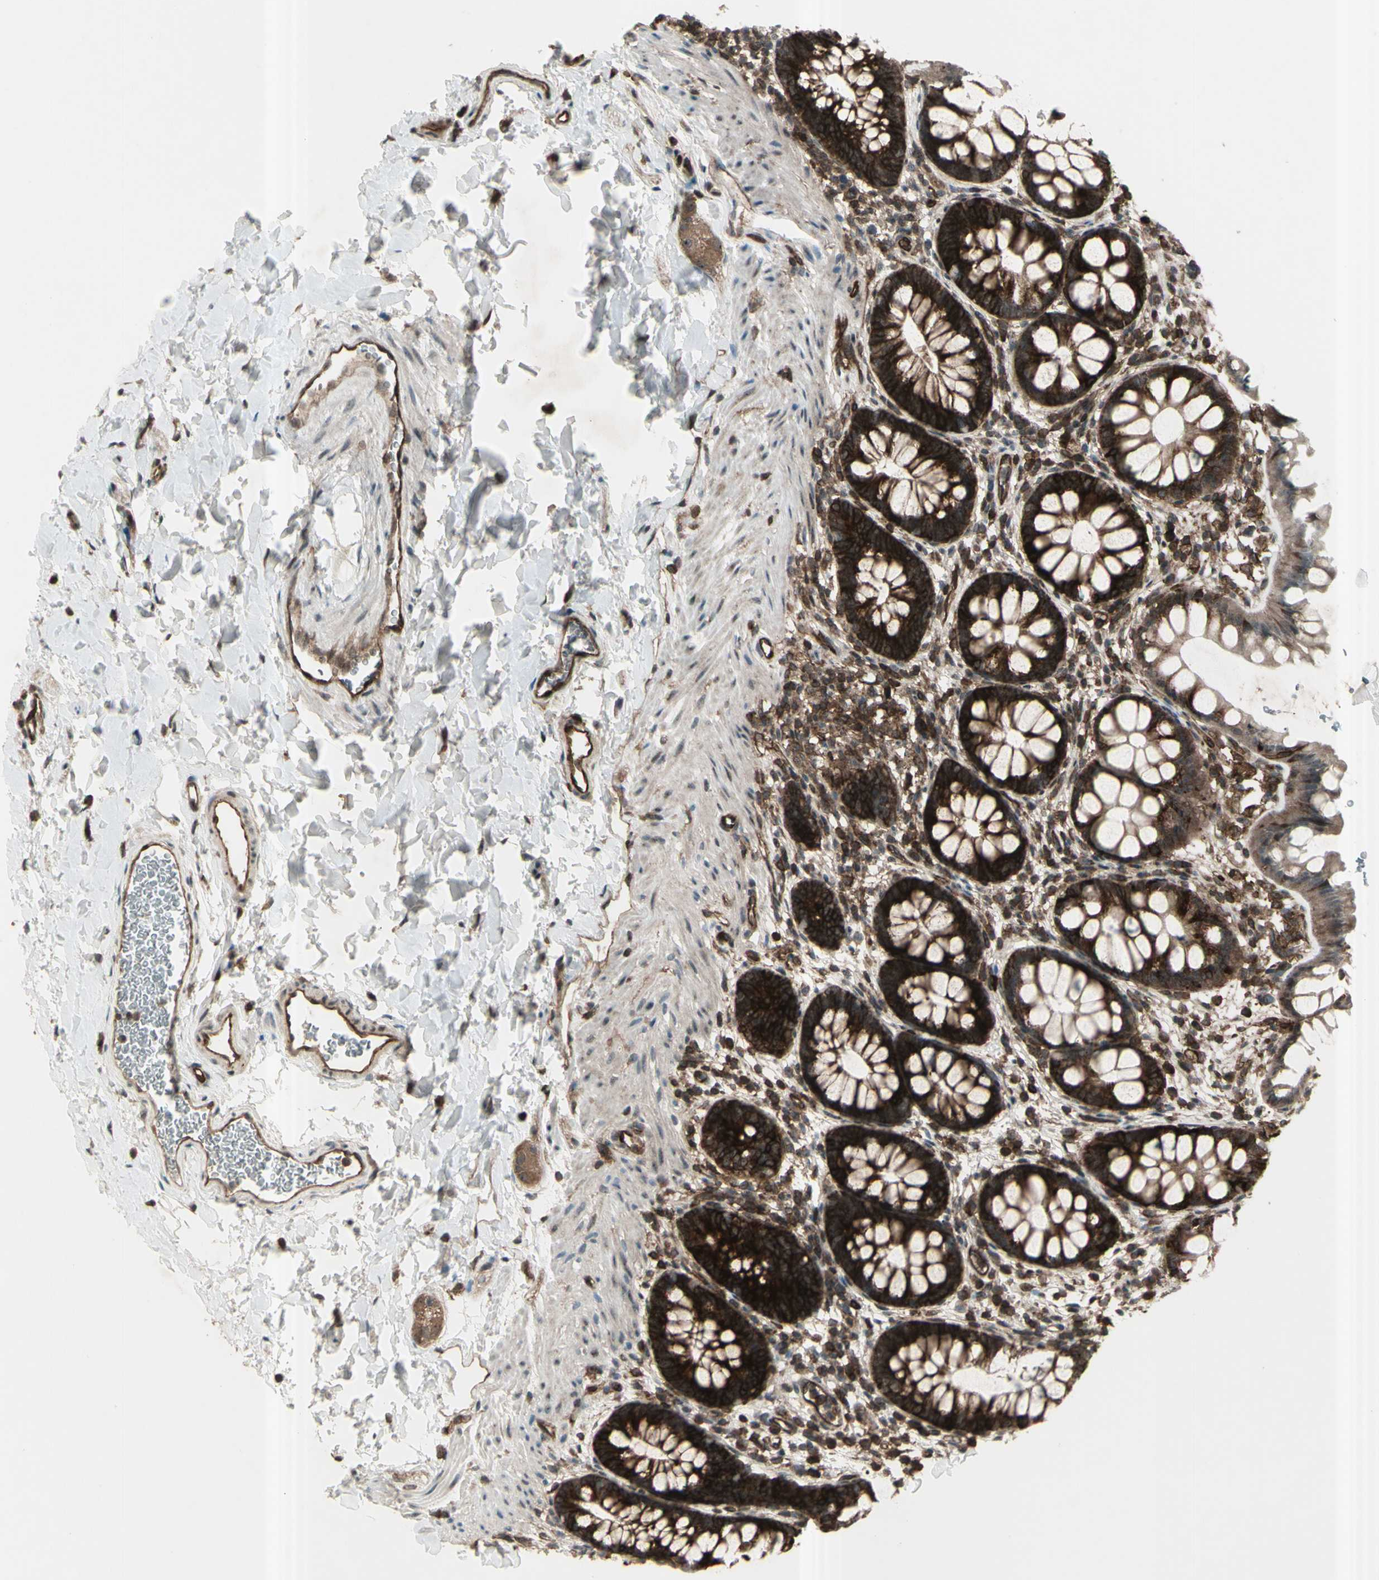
{"staining": {"intensity": "strong", "quantity": ">75%", "location": "cytoplasmic/membranous"}, "tissue": "rectum", "cell_type": "Glandular cells", "image_type": "normal", "snomed": [{"axis": "morphology", "description": "Normal tissue, NOS"}, {"axis": "topography", "description": "Rectum"}], "caption": "Immunohistochemistry of unremarkable human rectum exhibits high levels of strong cytoplasmic/membranous positivity in approximately >75% of glandular cells.", "gene": "FXYD5", "patient": {"sex": "female", "age": 24}}